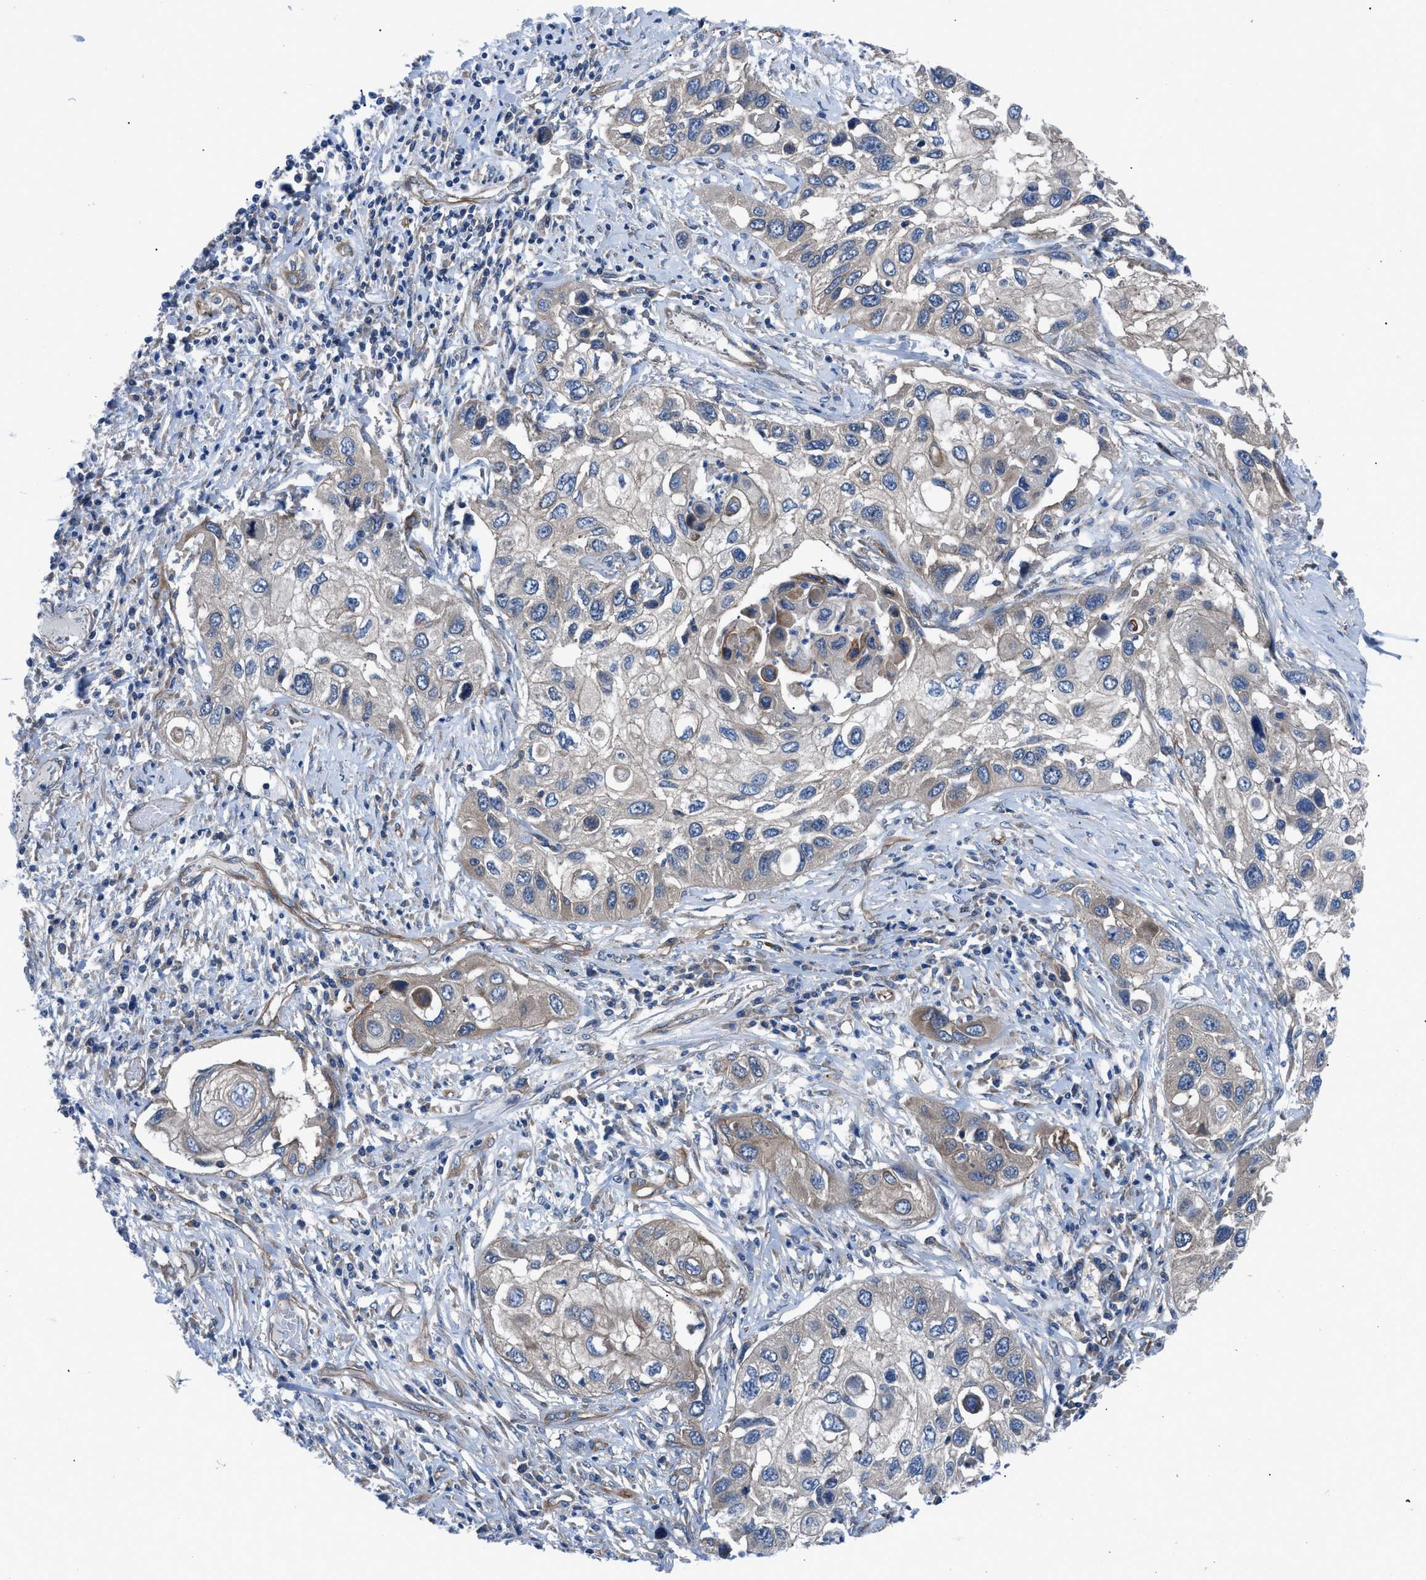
{"staining": {"intensity": "negative", "quantity": "none", "location": "none"}, "tissue": "lung cancer", "cell_type": "Tumor cells", "image_type": "cancer", "snomed": [{"axis": "morphology", "description": "Squamous cell carcinoma, NOS"}, {"axis": "topography", "description": "Lung"}], "caption": "Tumor cells show no significant protein positivity in lung squamous cell carcinoma. (Stains: DAB (3,3'-diaminobenzidine) immunohistochemistry (IHC) with hematoxylin counter stain, Microscopy: brightfield microscopy at high magnification).", "gene": "TRIP4", "patient": {"sex": "male", "age": 71}}